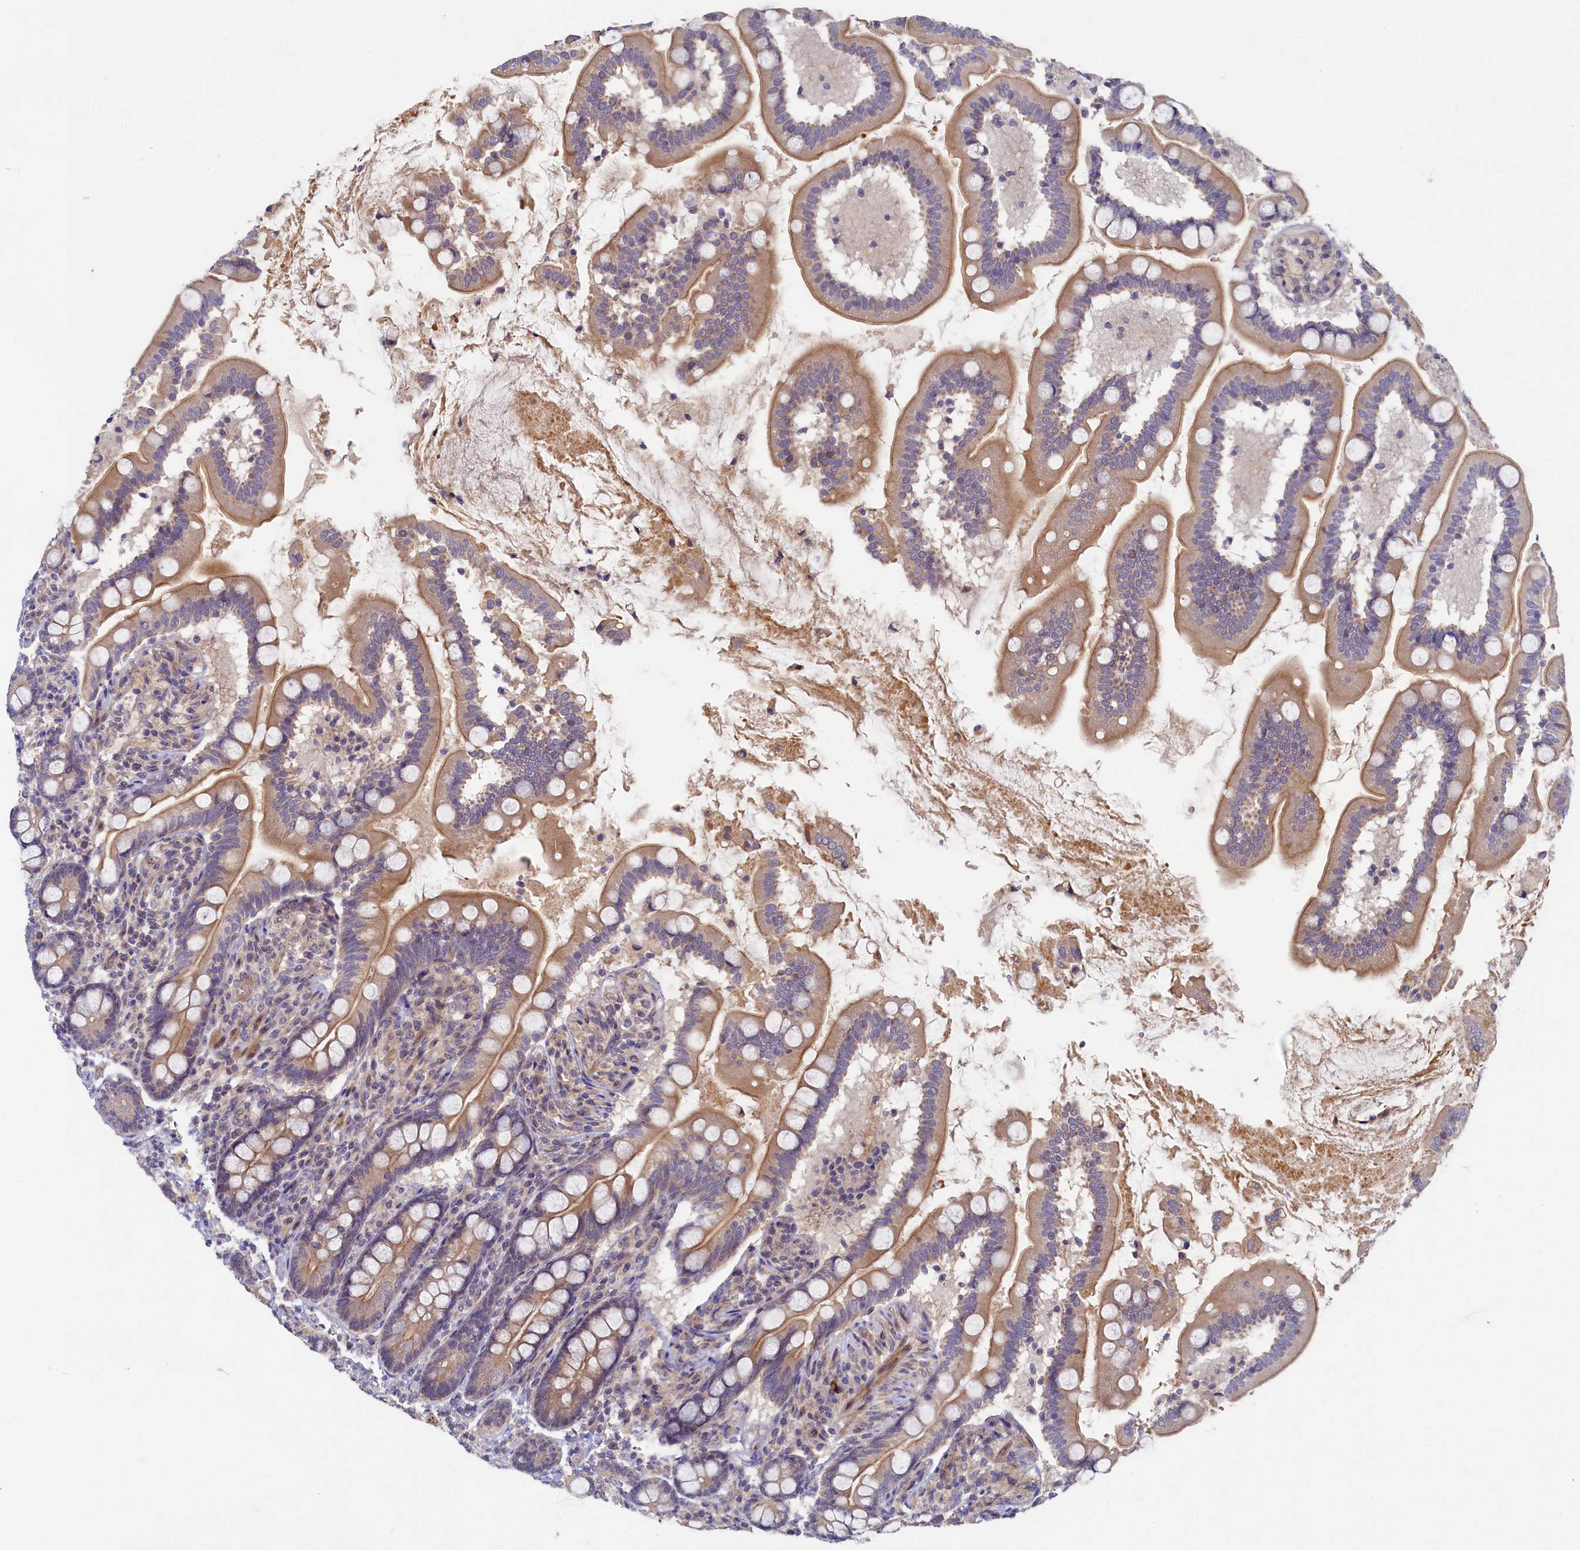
{"staining": {"intensity": "moderate", "quantity": ">75%", "location": "cytoplasmic/membranous"}, "tissue": "small intestine", "cell_type": "Glandular cells", "image_type": "normal", "snomed": [{"axis": "morphology", "description": "Normal tissue, NOS"}, {"axis": "topography", "description": "Small intestine"}], "caption": "DAB (3,3'-diaminobenzidine) immunohistochemical staining of normal human small intestine reveals moderate cytoplasmic/membranous protein expression in approximately >75% of glandular cells.", "gene": "CEP20", "patient": {"sex": "female", "age": 64}}